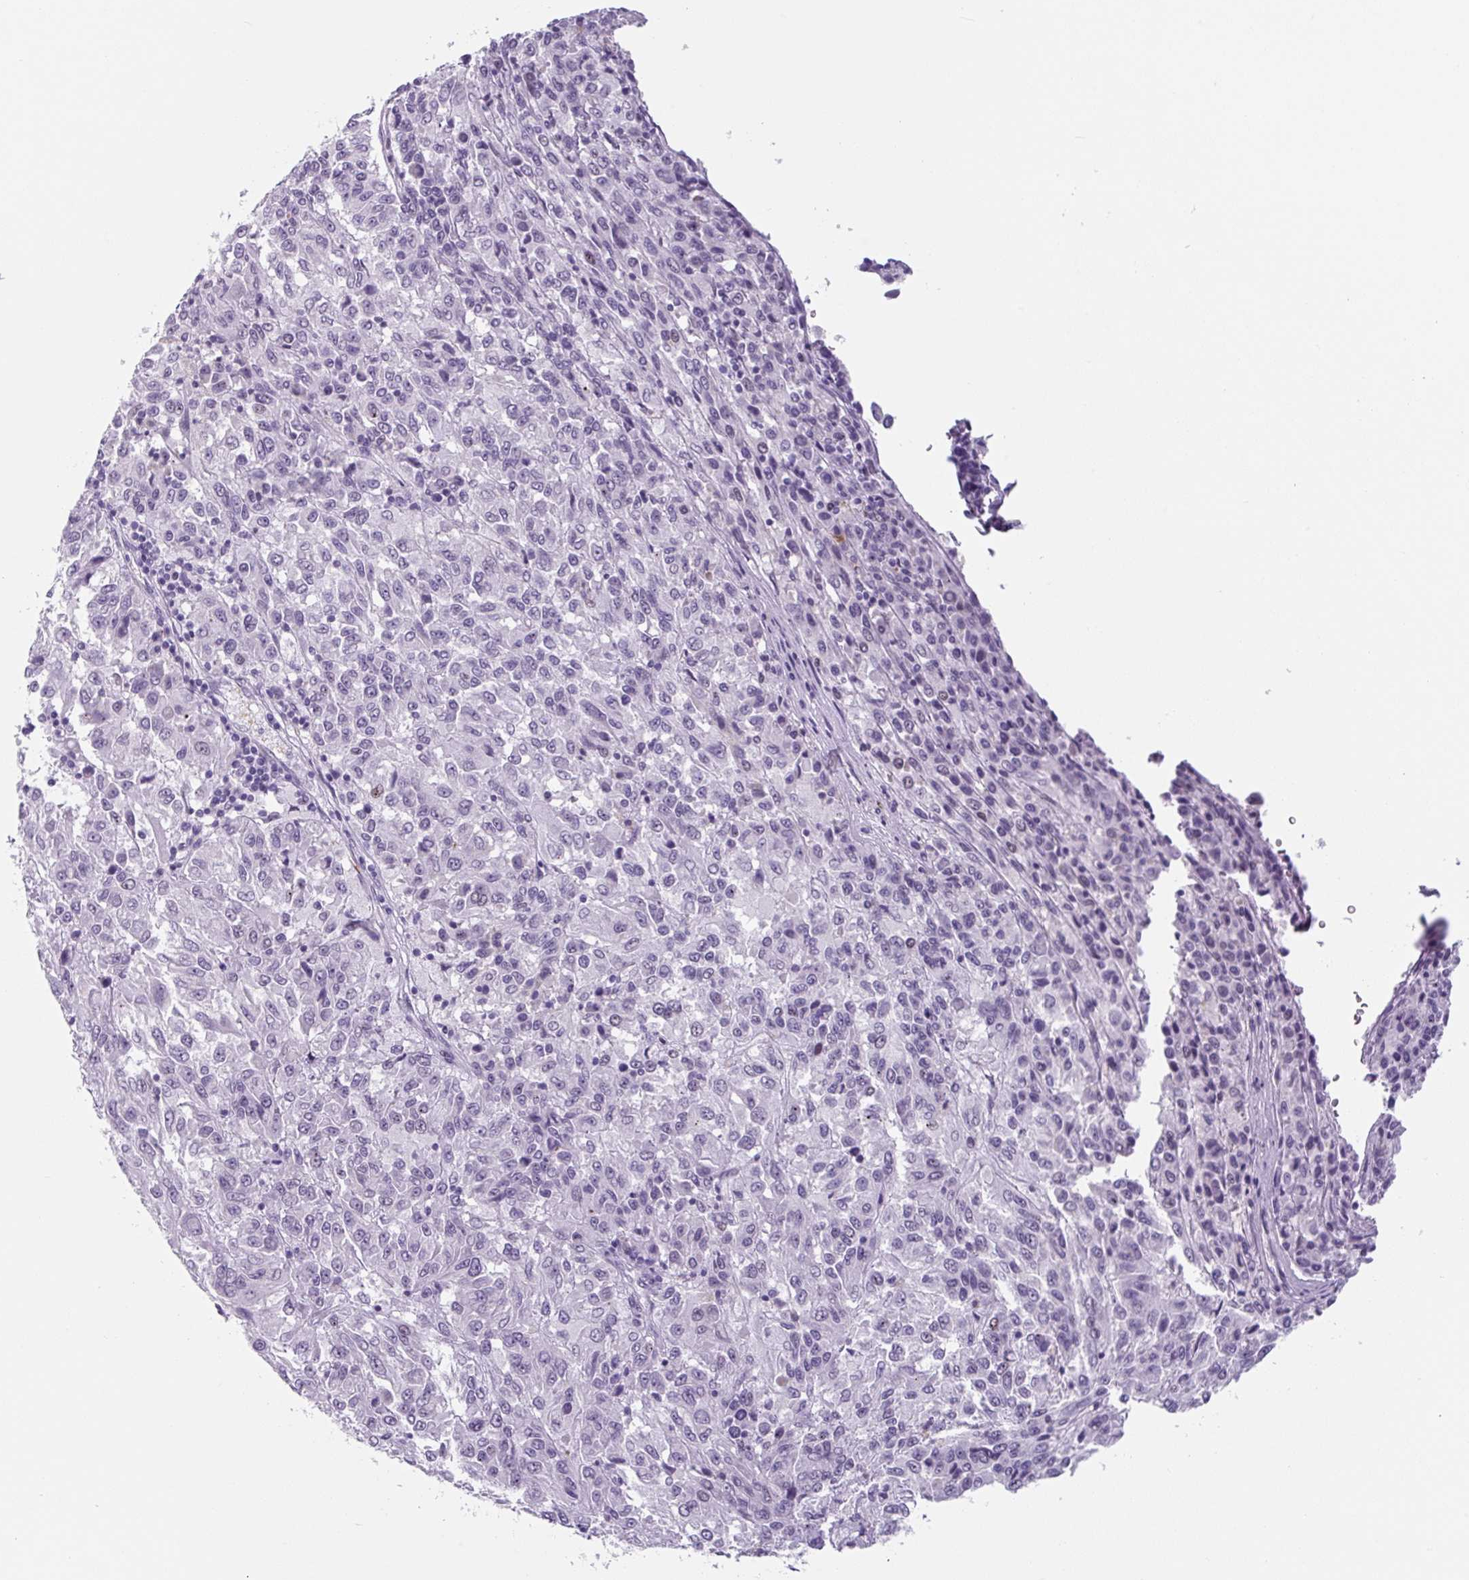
{"staining": {"intensity": "negative", "quantity": "none", "location": "none"}, "tissue": "melanoma", "cell_type": "Tumor cells", "image_type": "cancer", "snomed": [{"axis": "morphology", "description": "Malignant melanoma, Metastatic site"}, {"axis": "topography", "description": "Lung"}], "caption": "Malignant melanoma (metastatic site) stained for a protein using IHC displays no staining tumor cells.", "gene": "TNFRSF8", "patient": {"sex": "male", "age": 64}}